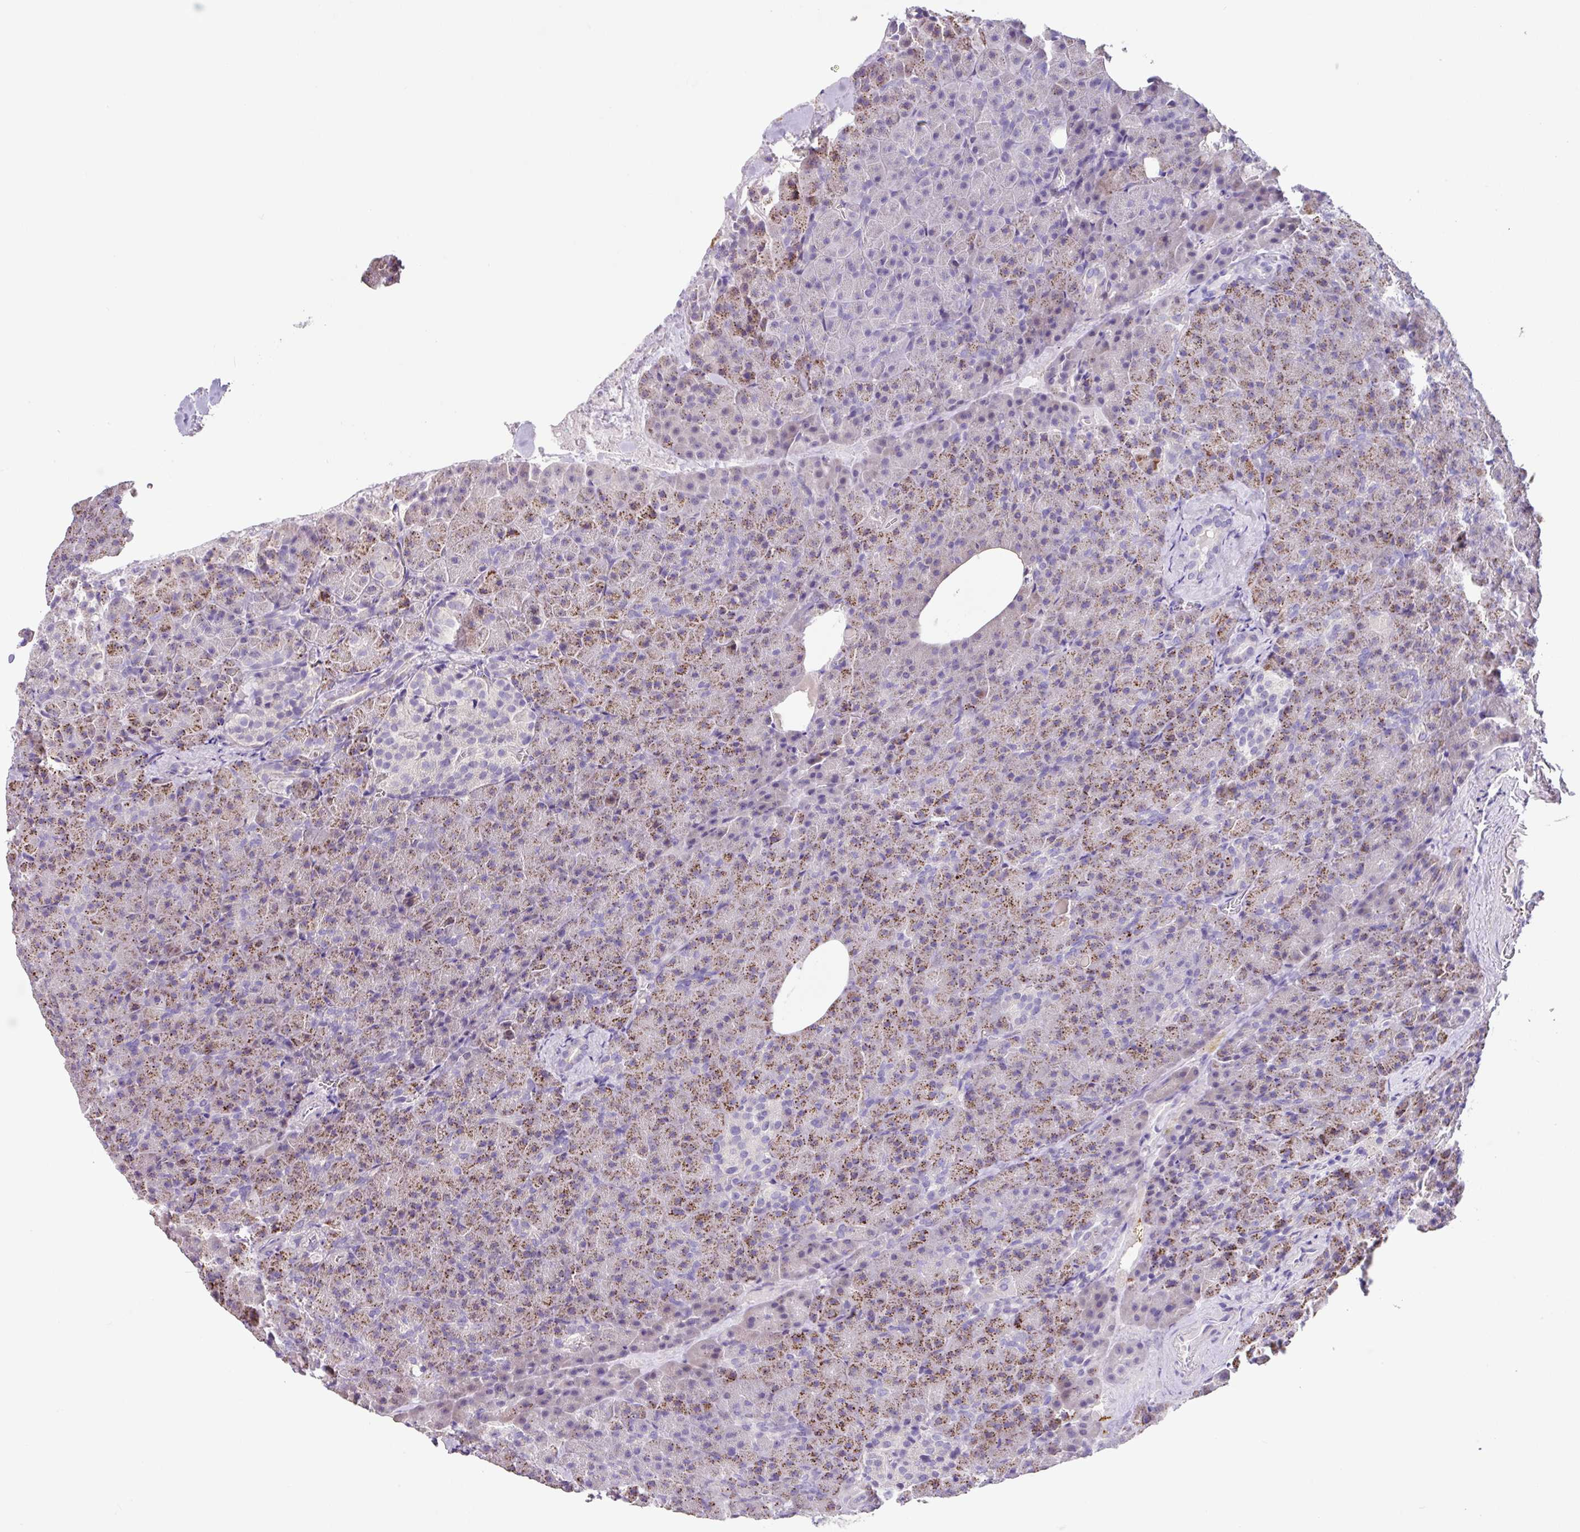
{"staining": {"intensity": "weak", "quantity": "25%-75%", "location": "cytoplasmic/membranous"}, "tissue": "pancreas", "cell_type": "Exocrine glandular cells", "image_type": "normal", "snomed": [{"axis": "morphology", "description": "Normal tissue, NOS"}, {"axis": "topography", "description": "Pancreas"}], "caption": "Exocrine glandular cells reveal low levels of weak cytoplasmic/membranous staining in approximately 25%-75% of cells in benign pancreas. (Stains: DAB (3,3'-diaminobenzidine) in brown, nuclei in blue, Microscopy: brightfield microscopy at high magnification).", "gene": "ZG16", "patient": {"sex": "female", "age": 74}}